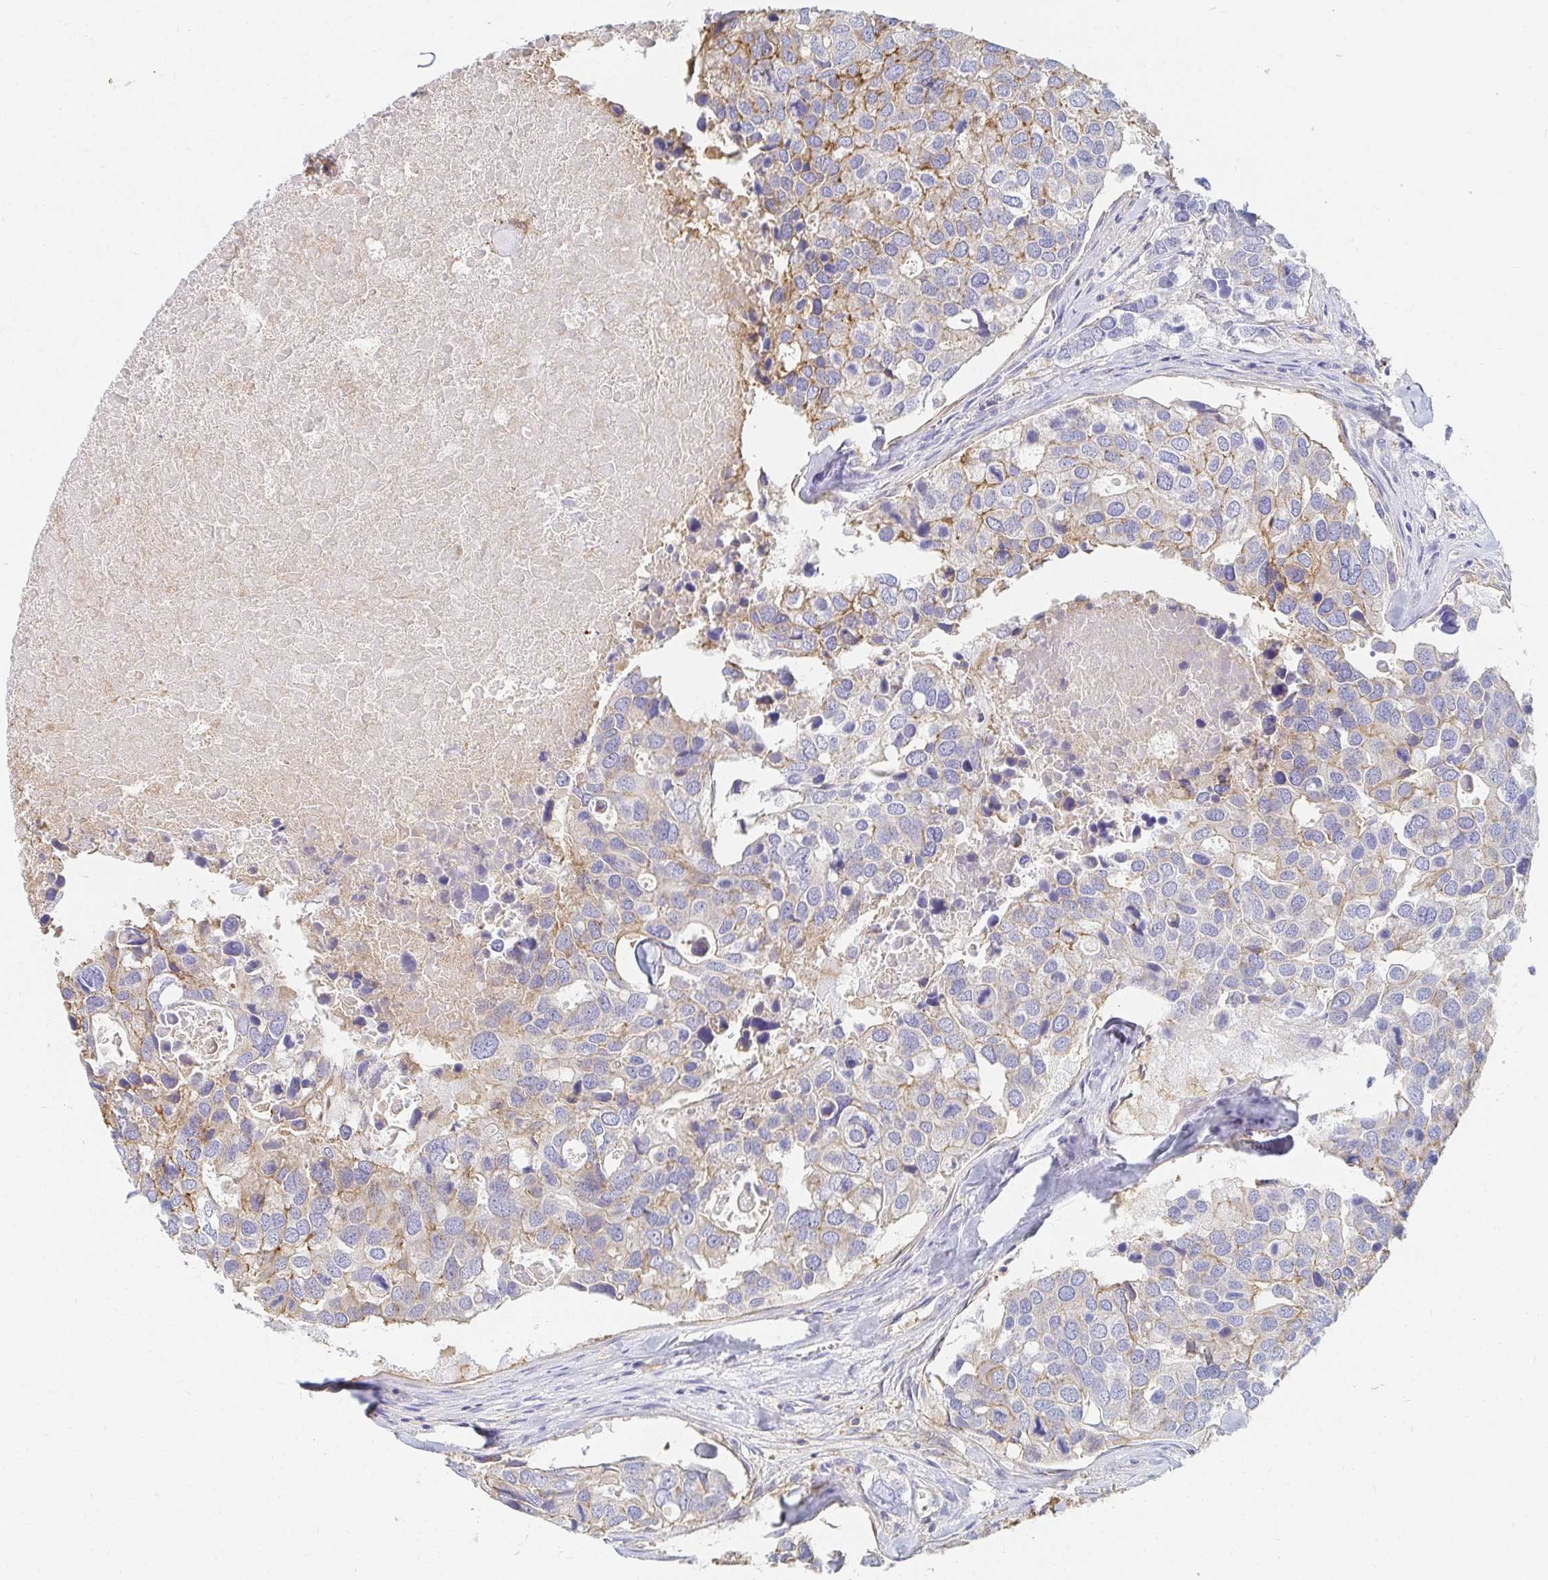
{"staining": {"intensity": "weak", "quantity": "<25%", "location": "cytoplasmic/membranous"}, "tissue": "breast cancer", "cell_type": "Tumor cells", "image_type": "cancer", "snomed": [{"axis": "morphology", "description": "Duct carcinoma"}, {"axis": "topography", "description": "Breast"}], "caption": "Immunohistochemical staining of human infiltrating ductal carcinoma (breast) exhibits no significant expression in tumor cells.", "gene": "TSPAN19", "patient": {"sex": "female", "age": 83}}